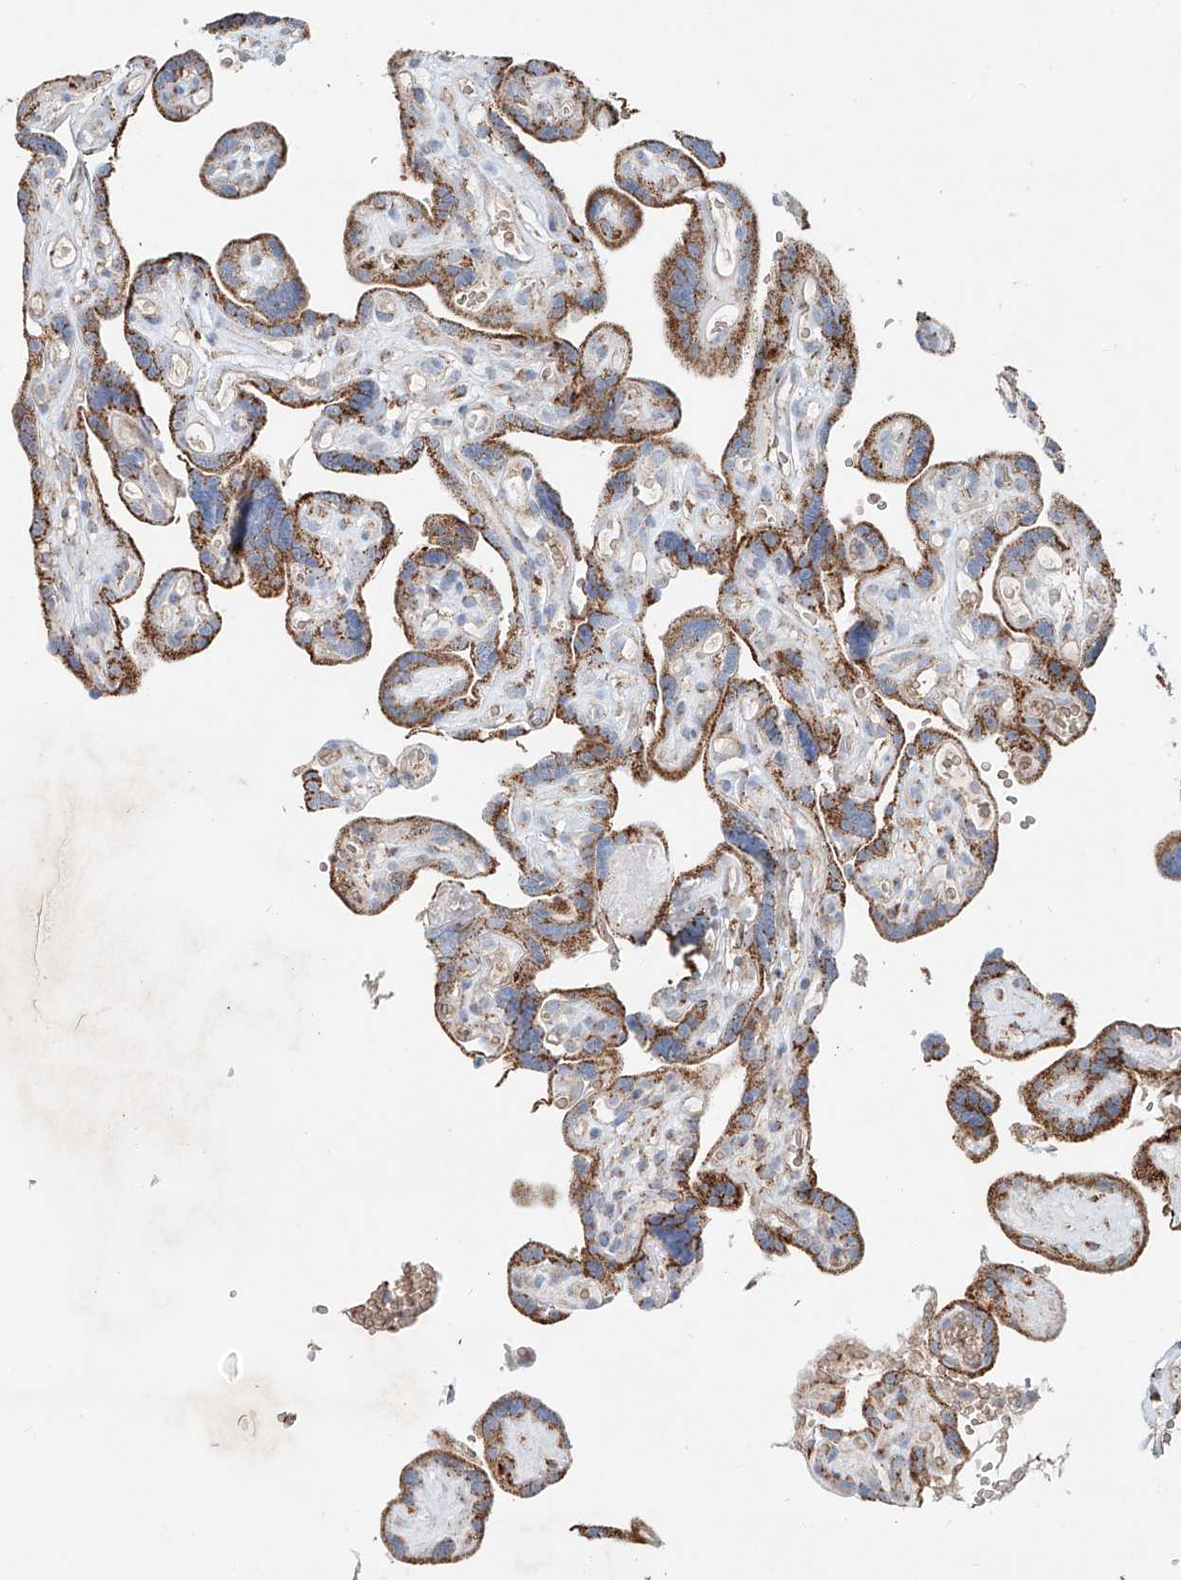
{"staining": {"intensity": "strong", "quantity": "<25%", "location": "cytoplasmic/membranous"}, "tissue": "placenta", "cell_type": "Decidual cells", "image_type": "normal", "snomed": [{"axis": "morphology", "description": "Normal tissue, NOS"}, {"axis": "topography", "description": "Placenta"}], "caption": "A brown stain highlights strong cytoplasmic/membranous expression of a protein in decidual cells of benign human placenta. (DAB (3,3'-diaminobenzidine) IHC with brightfield microscopy, high magnification).", "gene": "CARD10", "patient": {"sex": "female", "age": 30}}